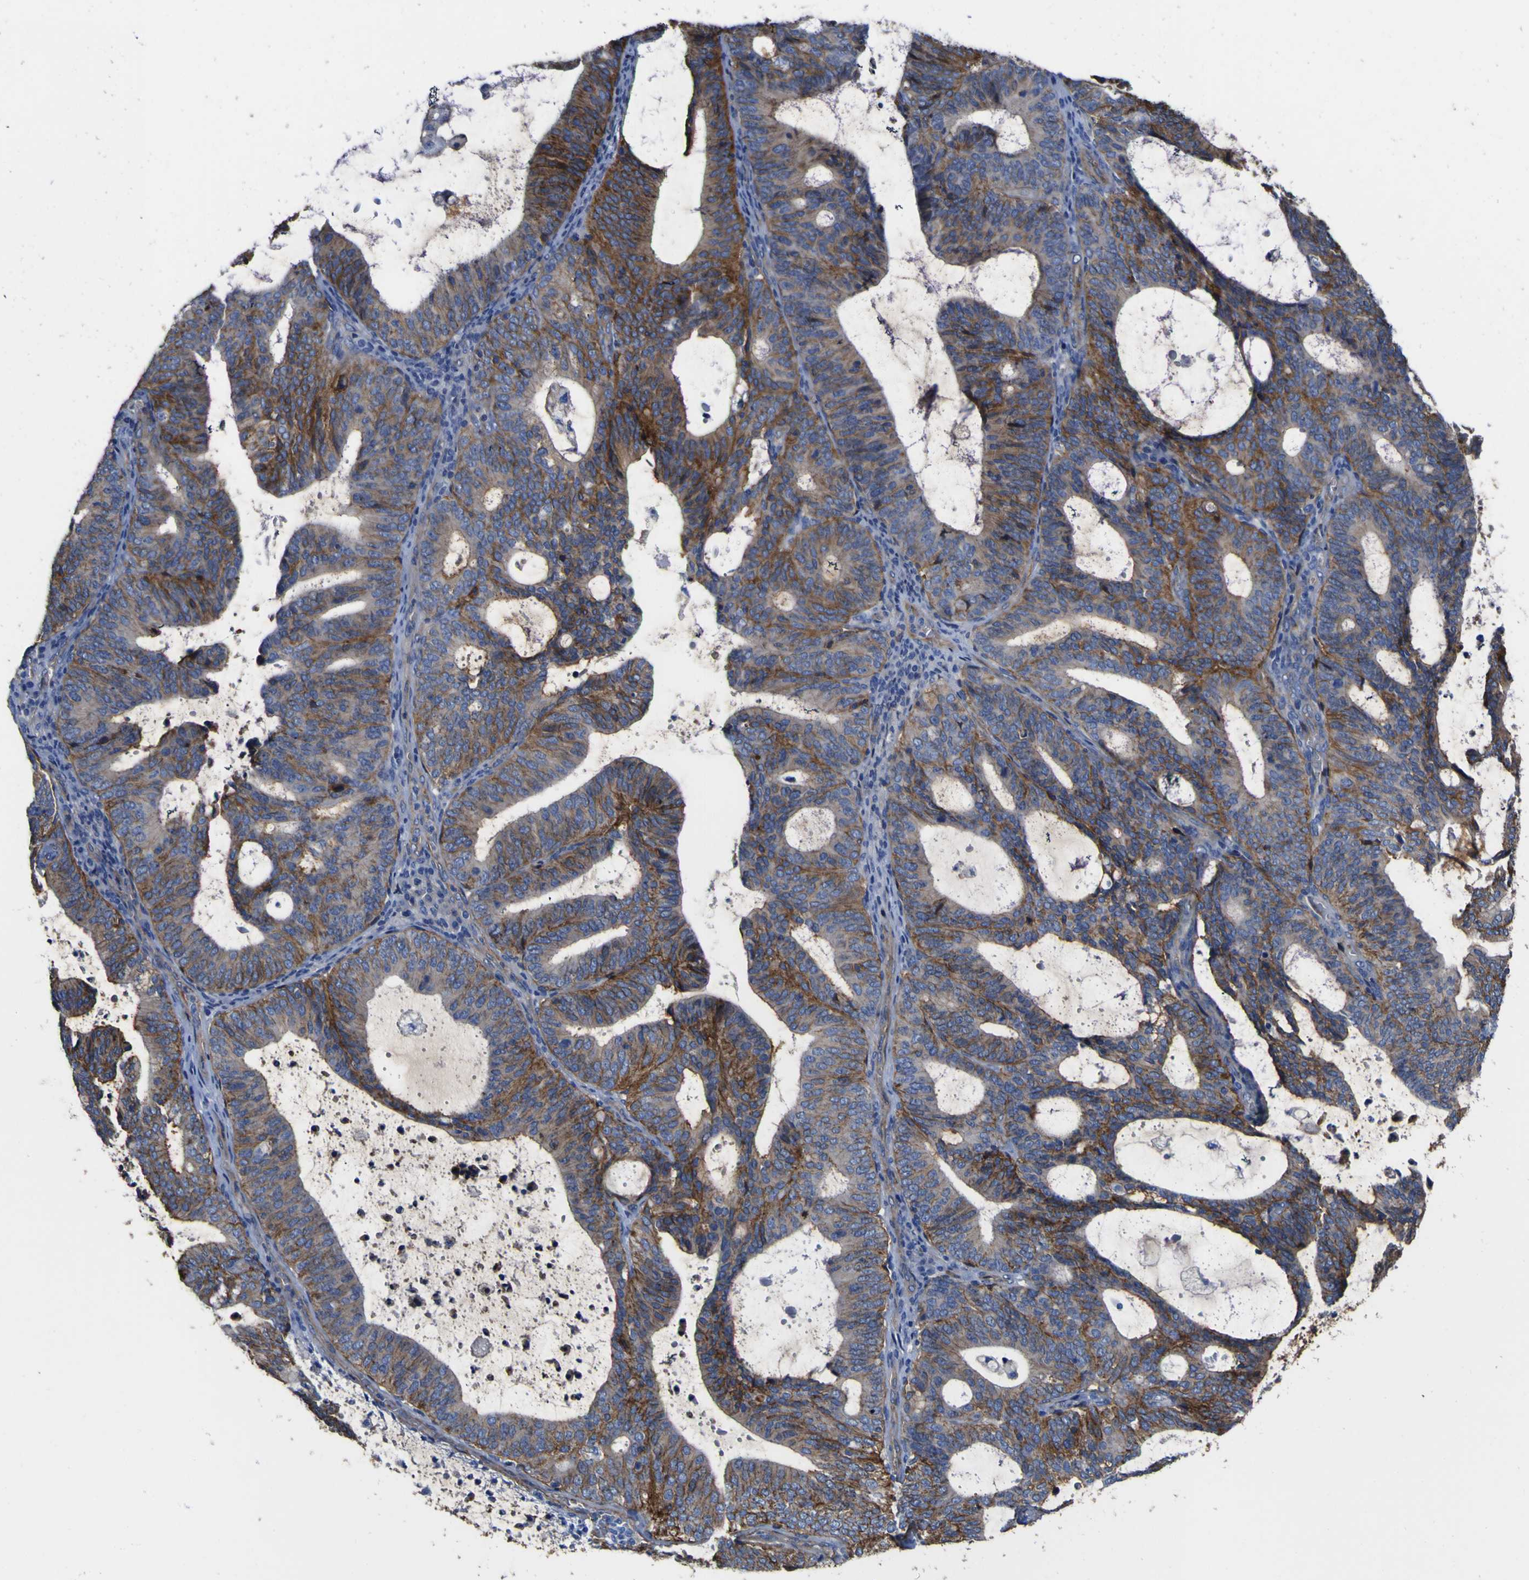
{"staining": {"intensity": "moderate", "quantity": "25%-75%", "location": "cytoplasmic/membranous"}, "tissue": "endometrial cancer", "cell_type": "Tumor cells", "image_type": "cancer", "snomed": [{"axis": "morphology", "description": "Adenocarcinoma, NOS"}, {"axis": "topography", "description": "Uterus"}], "caption": "Protein positivity by immunohistochemistry (IHC) demonstrates moderate cytoplasmic/membranous staining in approximately 25%-75% of tumor cells in endometrial adenocarcinoma.", "gene": "CD151", "patient": {"sex": "female", "age": 83}}